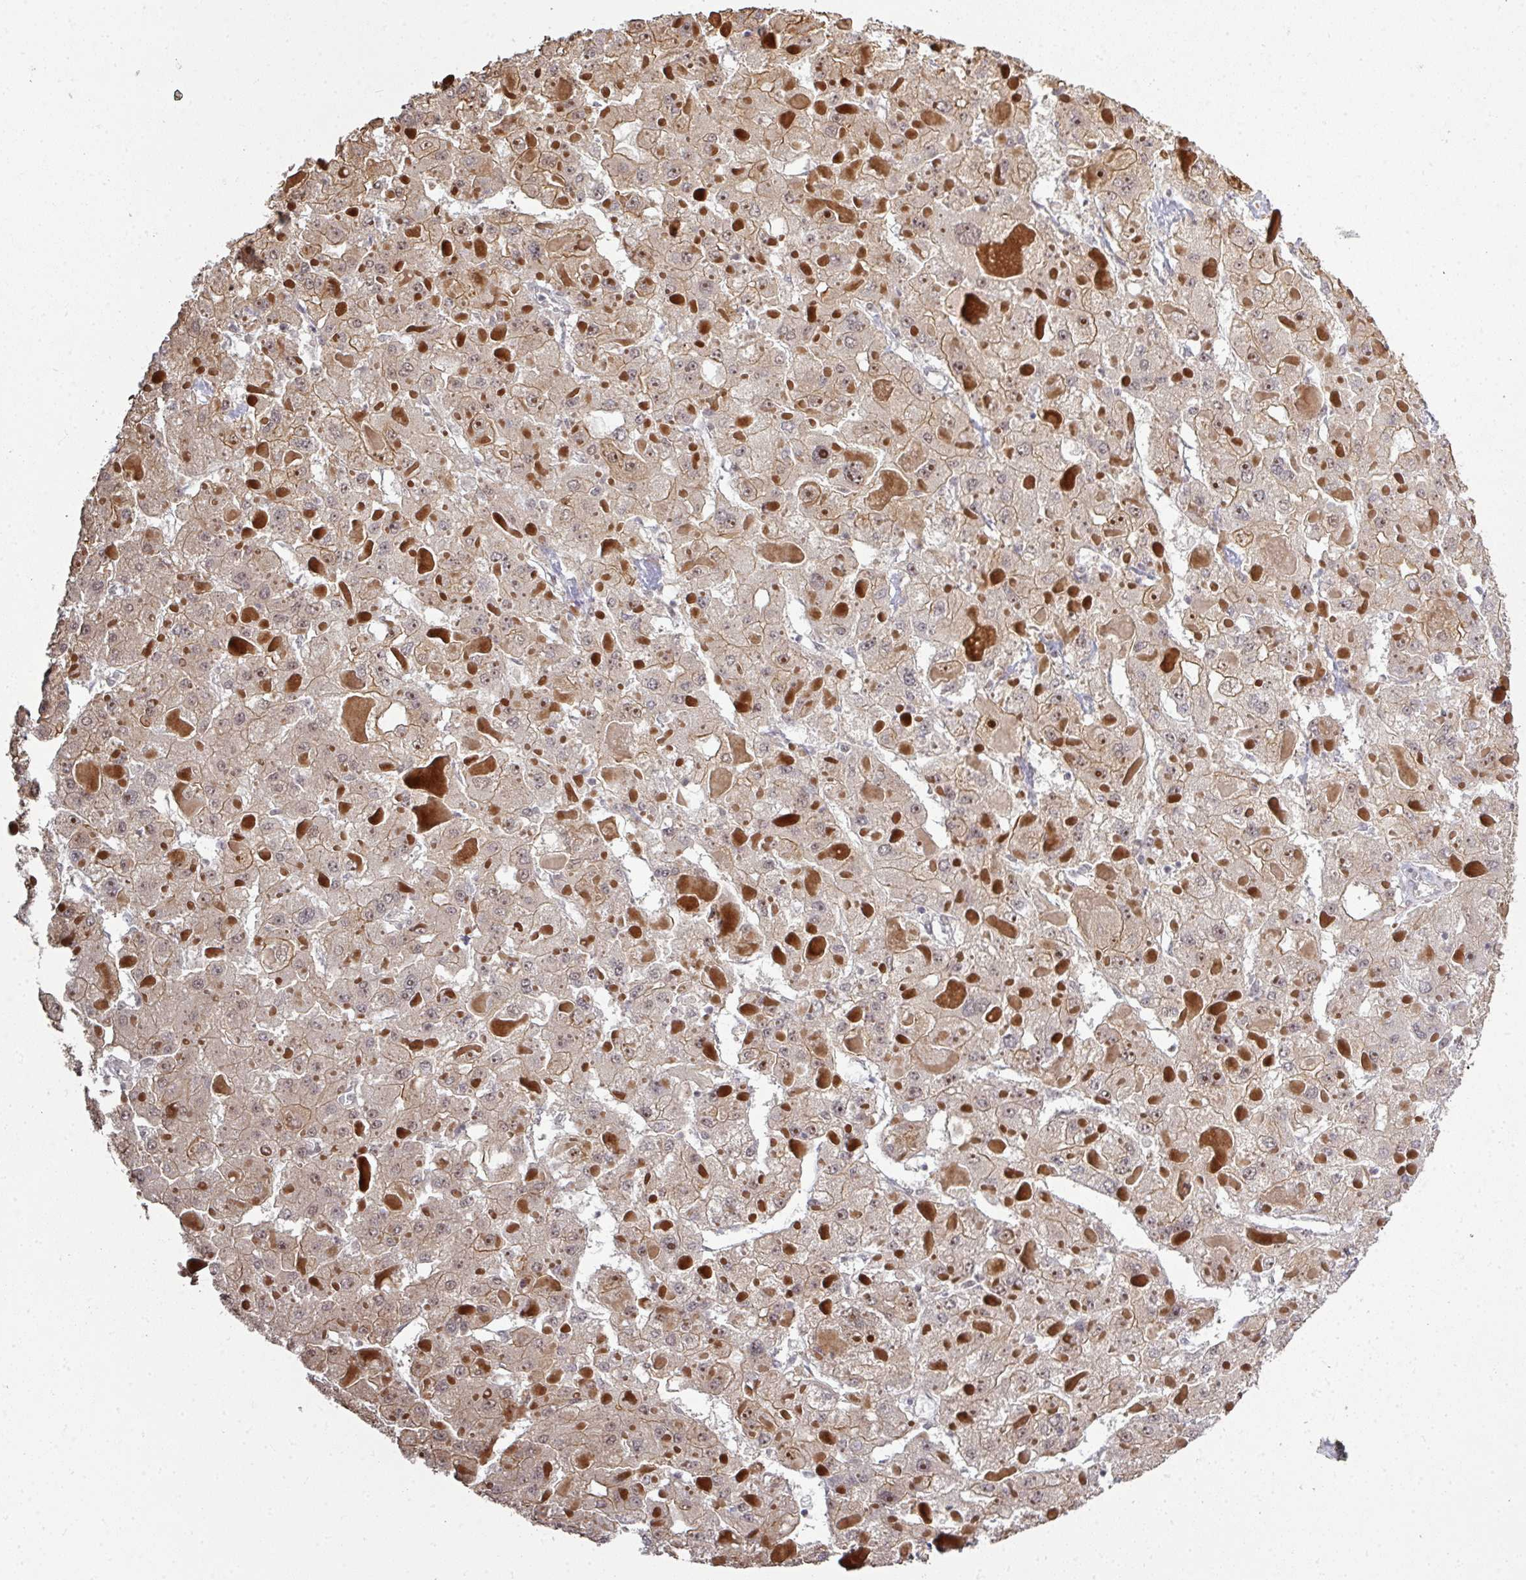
{"staining": {"intensity": "moderate", "quantity": "25%-75%", "location": "nuclear"}, "tissue": "liver cancer", "cell_type": "Tumor cells", "image_type": "cancer", "snomed": [{"axis": "morphology", "description": "Carcinoma, Hepatocellular, NOS"}, {"axis": "topography", "description": "Liver"}], "caption": "Human liver hepatocellular carcinoma stained for a protein (brown) exhibits moderate nuclear positive expression in approximately 25%-75% of tumor cells.", "gene": "GTF2H3", "patient": {"sex": "female", "age": 73}}